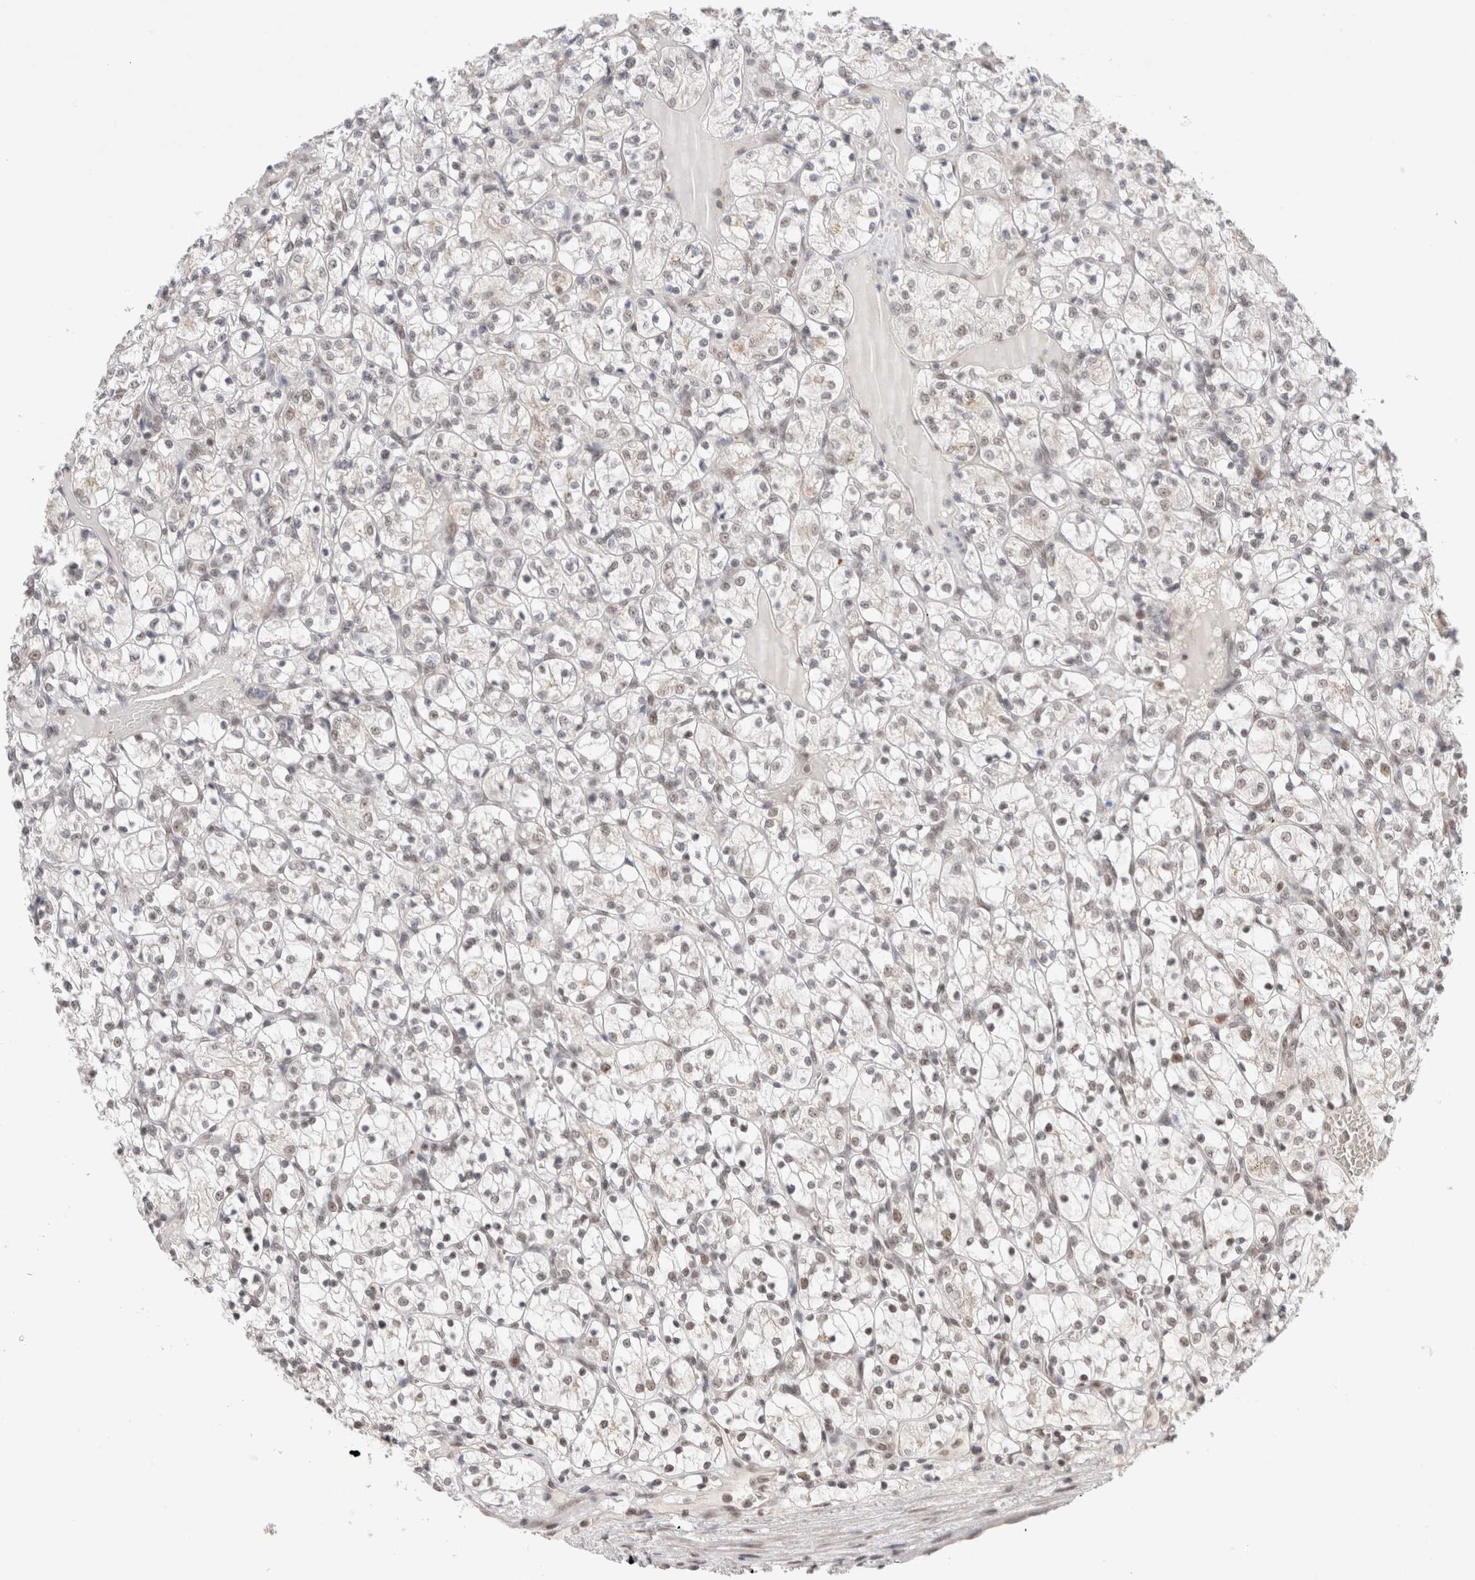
{"staining": {"intensity": "weak", "quantity": "<25%", "location": "nuclear"}, "tissue": "renal cancer", "cell_type": "Tumor cells", "image_type": "cancer", "snomed": [{"axis": "morphology", "description": "Adenocarcinoma, NOS"}, {"axis": "topography", "description": "Kidney"}], "caption": "A high-resolution micrograph shows IHC staining of renal cancer, which reveals no significant staining in tumor cells.", "gene": "GATAD2A", "patient": {"sex": "female", "age": 69}}